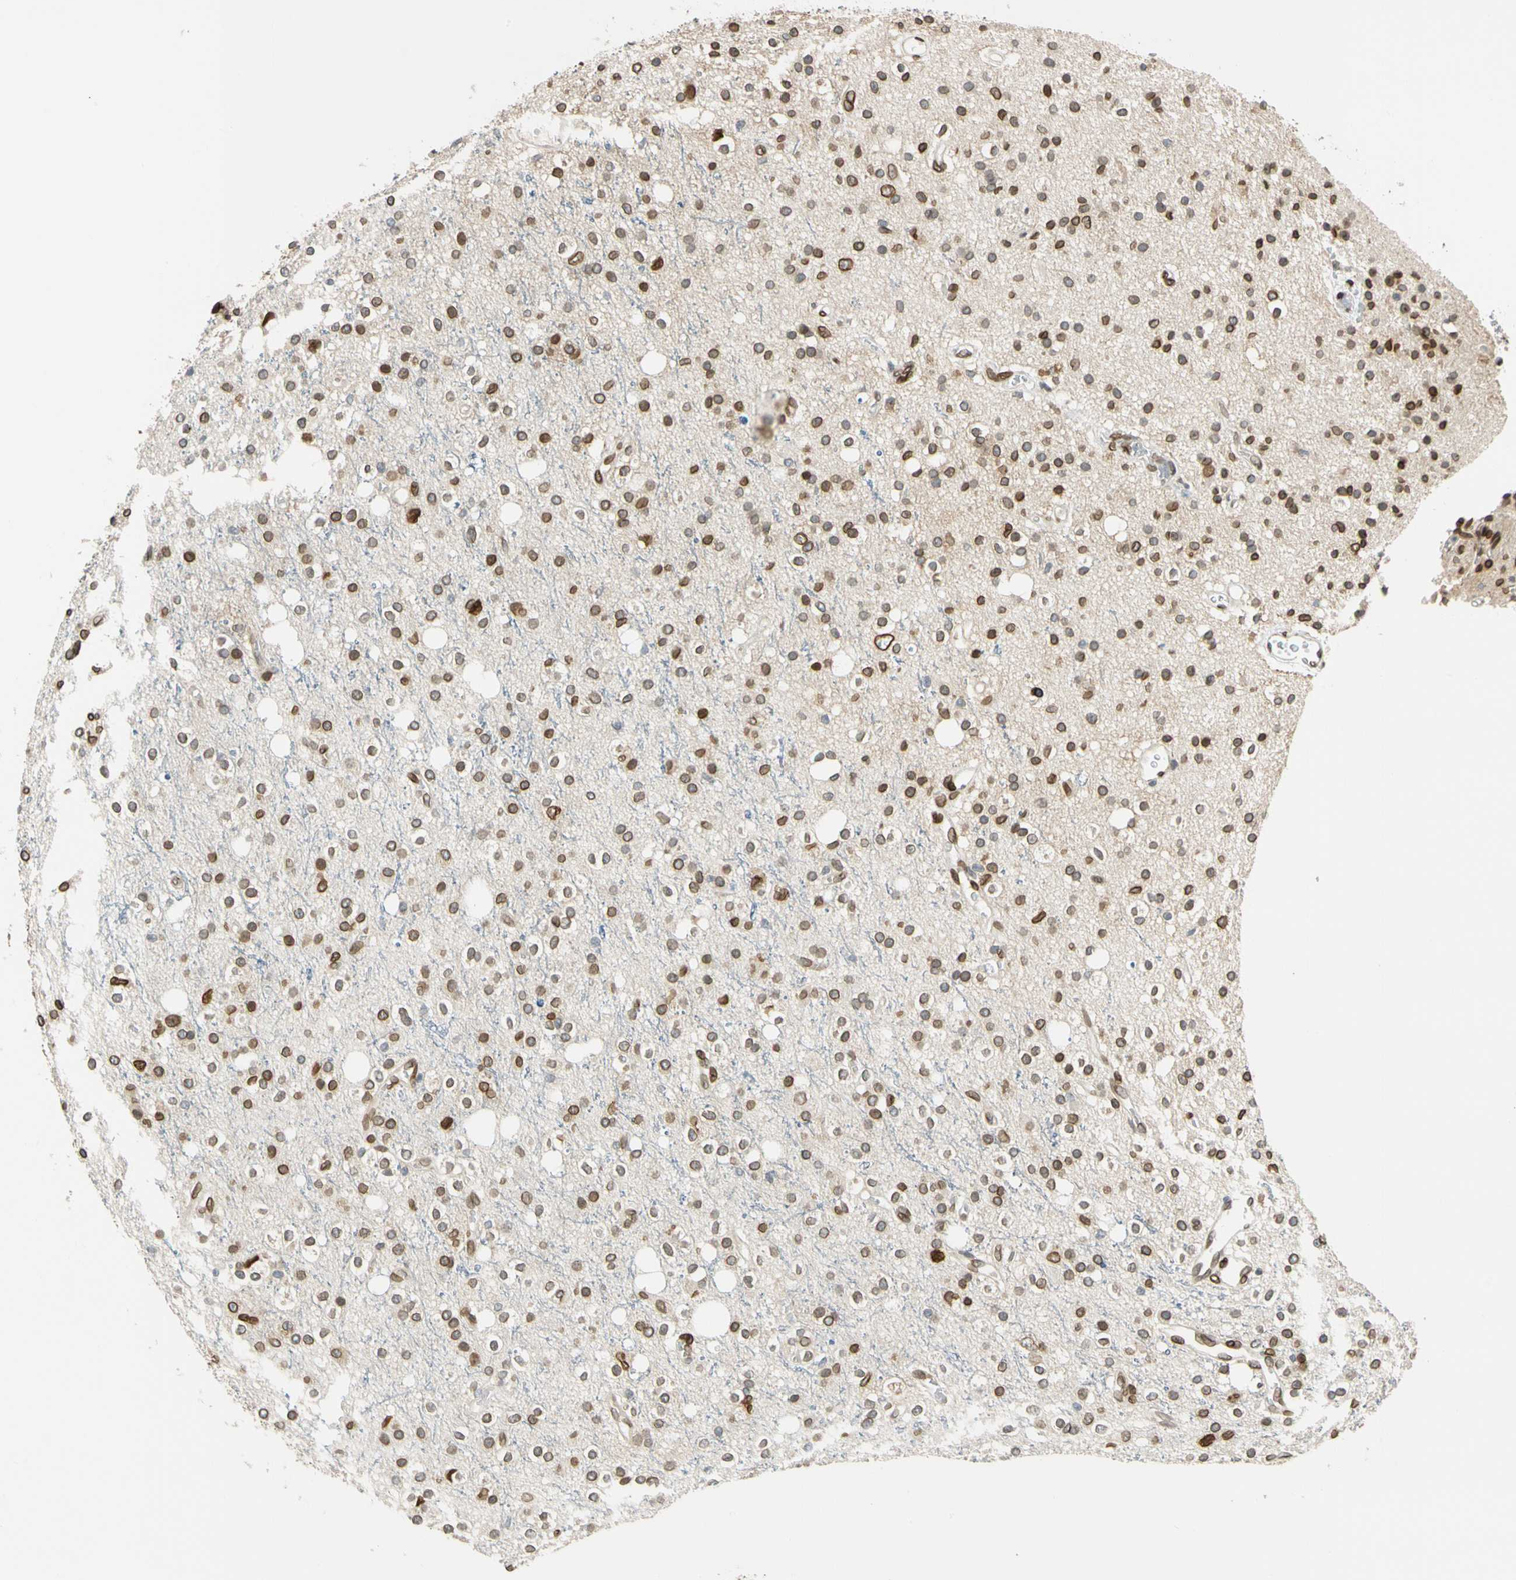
{"staining": {"intensity": "strong", "quantity": ">75%", "location": "cytoplasmic/membranous,nuclear"}, "tissue": "glioma", "cell_type": "Tumor cells", "image_type": "cancer", "snomed": [{"axis": "morphology", "description": "Glioma, malignant, High grade"}, {"axis": "topography", "description": "Brain"}], "caption": "Immunohistochemistry of human malignant glioma (high-grade) reveals high levels of strong cytoplasmic/membranous and nuclear expression in approximately >75% of tumor cells. The staining was performed using DAB (3,3'-diaminobenzidine), with brown indicating positive protein expression. Nuclei are stained blue with hematoxylin.", "gene": "SUN1", "patient": {"sex": "male", "age": 47}}